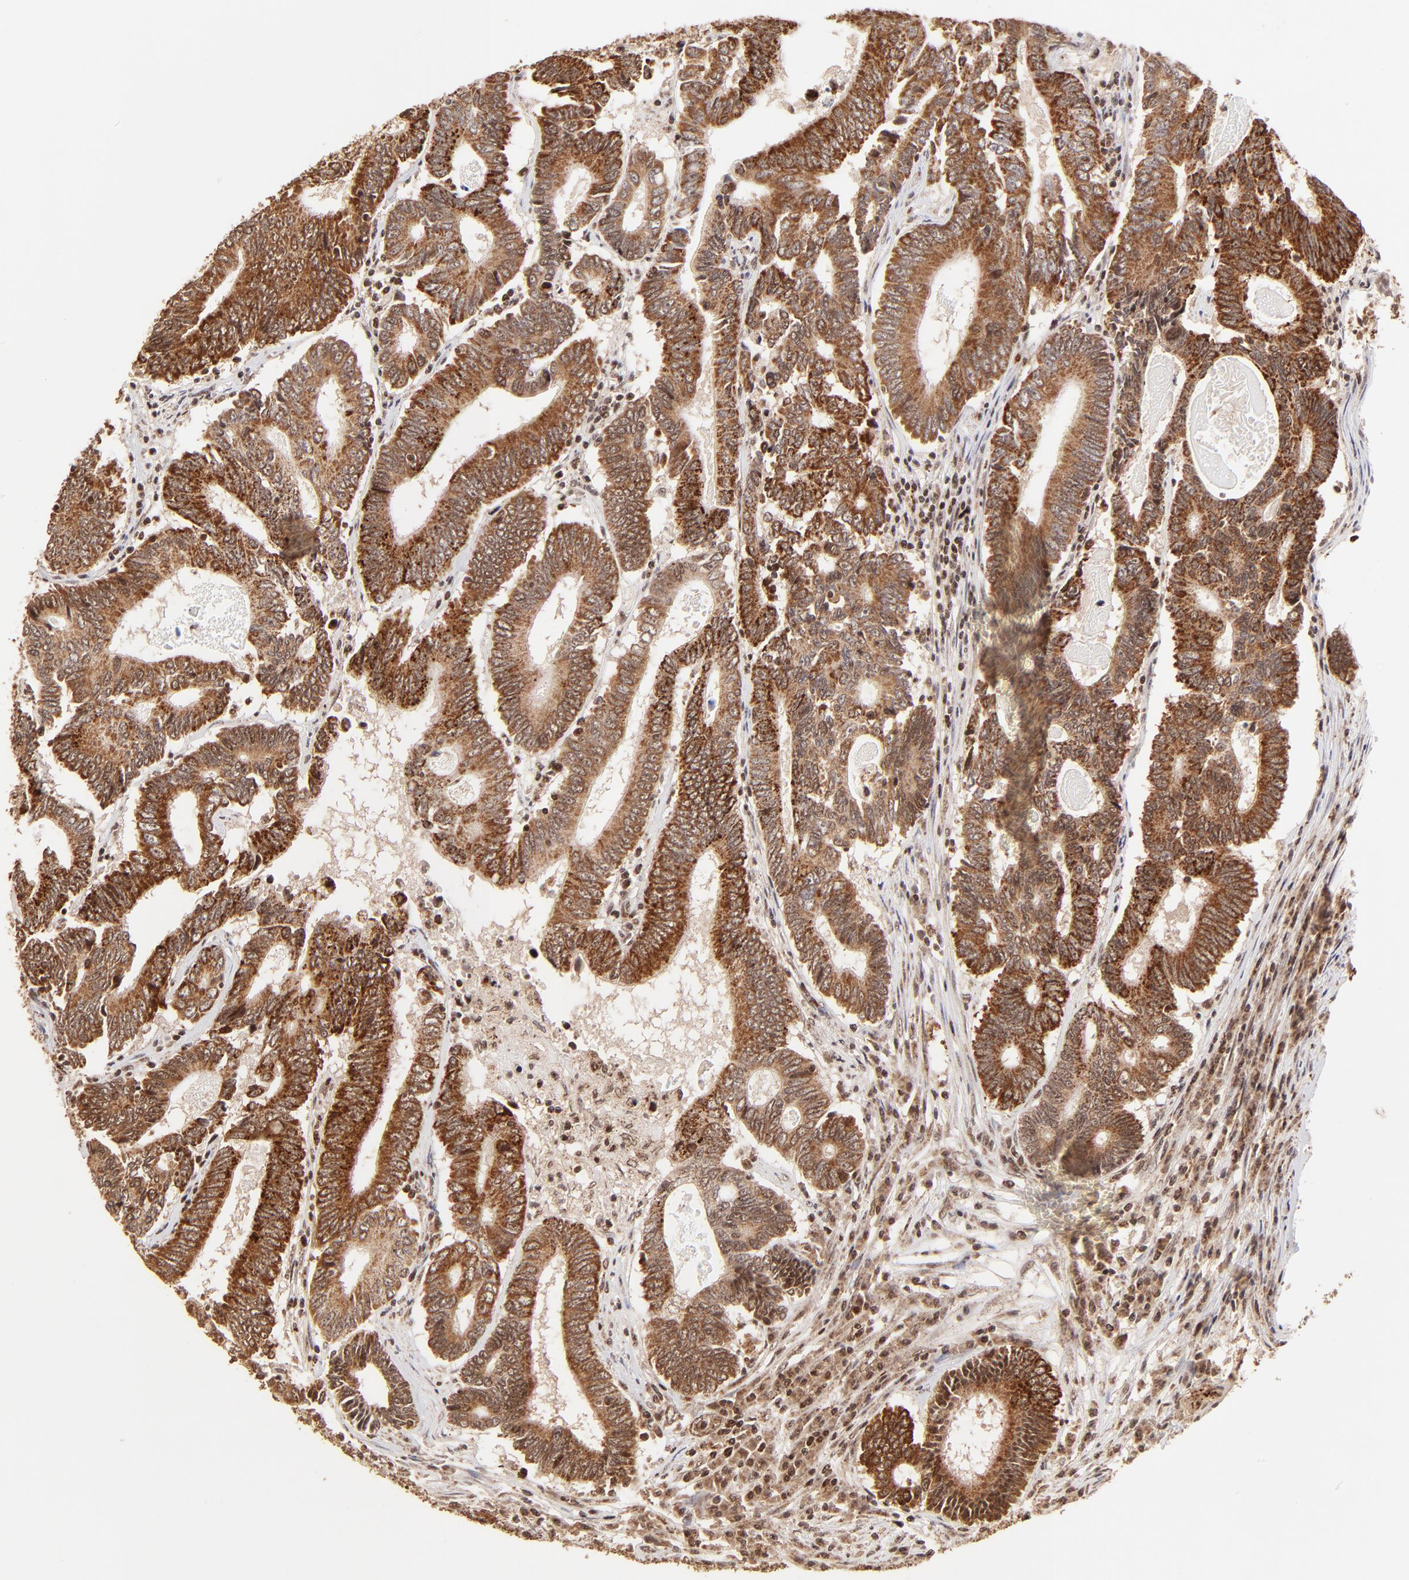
{"staining": {"intensity": "strong", "quantity": ">75%", "location": "cytoplasmic/membranous,nuclear"}, "tissue": "colorectal cancer", "cell_type": "Tumor cells", "image_type": "cancer", "snomed": [{"axis": "morphology", "description": "Adenocarcinoma, NOS"}, {"axis": "topography", "description": "Colon"}], "caption": "Colorectal adenocarcinoma stained for a protein (brown) demonstrates strong cytoplasmic/membranous and nuclear positive expression in about >75% of tumor cells.", "gene": "MED15", "patient": {"sex": "female", "age": 78}}